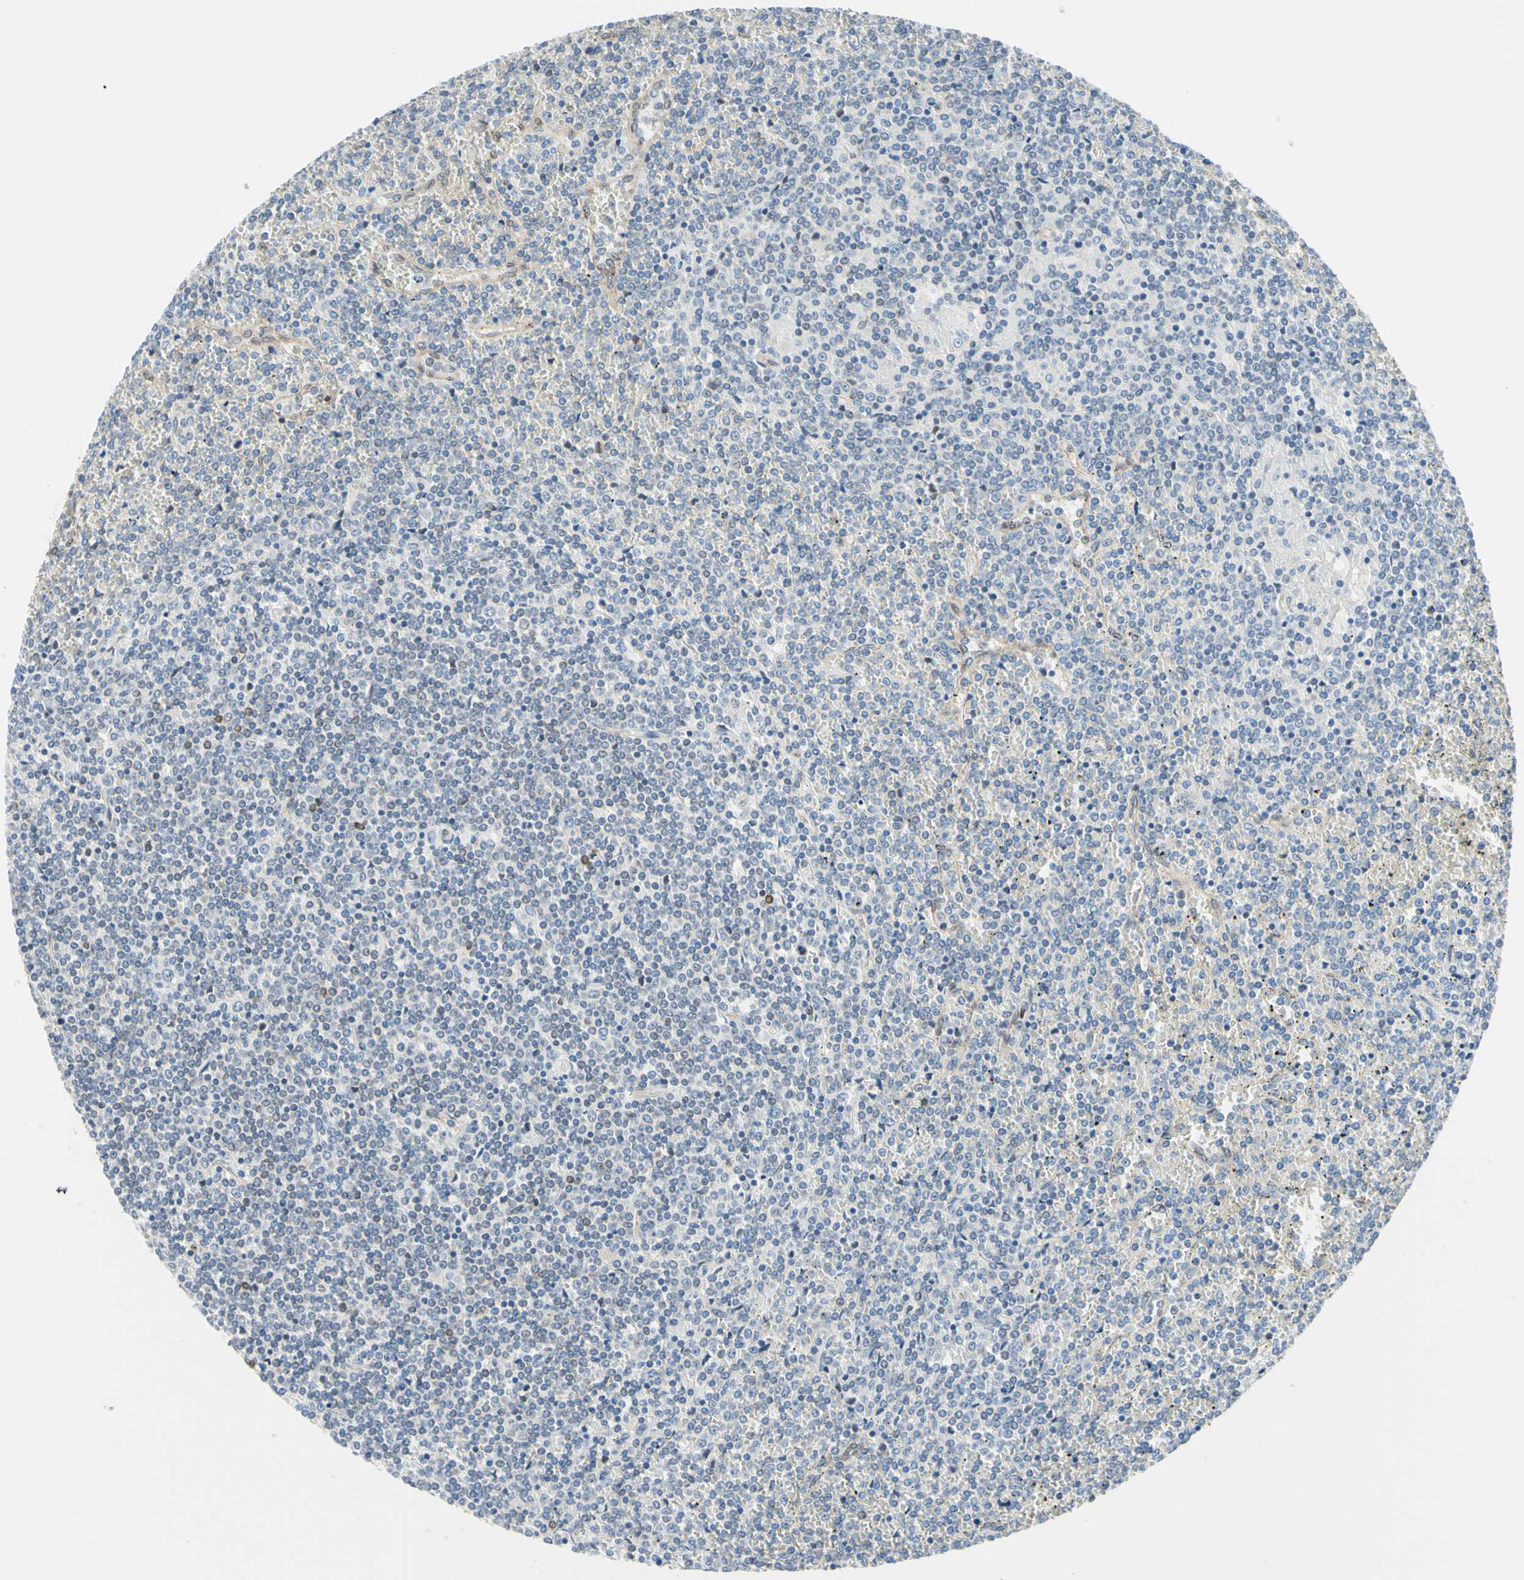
{"staining": {"intensity": "negative", "quantity": "none", "location": "none"}, "tissue": "lymphoma", "cell_type": "Tumor cells", "image_type": "cancer", "snomed": [{"axis": "morphology", "description": "Malignant lymphoma, non-Hodgkin's type, Low grade"}, {"axis": "topography", "description": "Spleen"}], "caption": "This is an IHC micrograph of malignant lymphoma, non-Hodgkin's type (low-grade). There is no expression in tumor cells.", "gene": "TRAF2", "patient": {"sex": "female", "age": 19}}